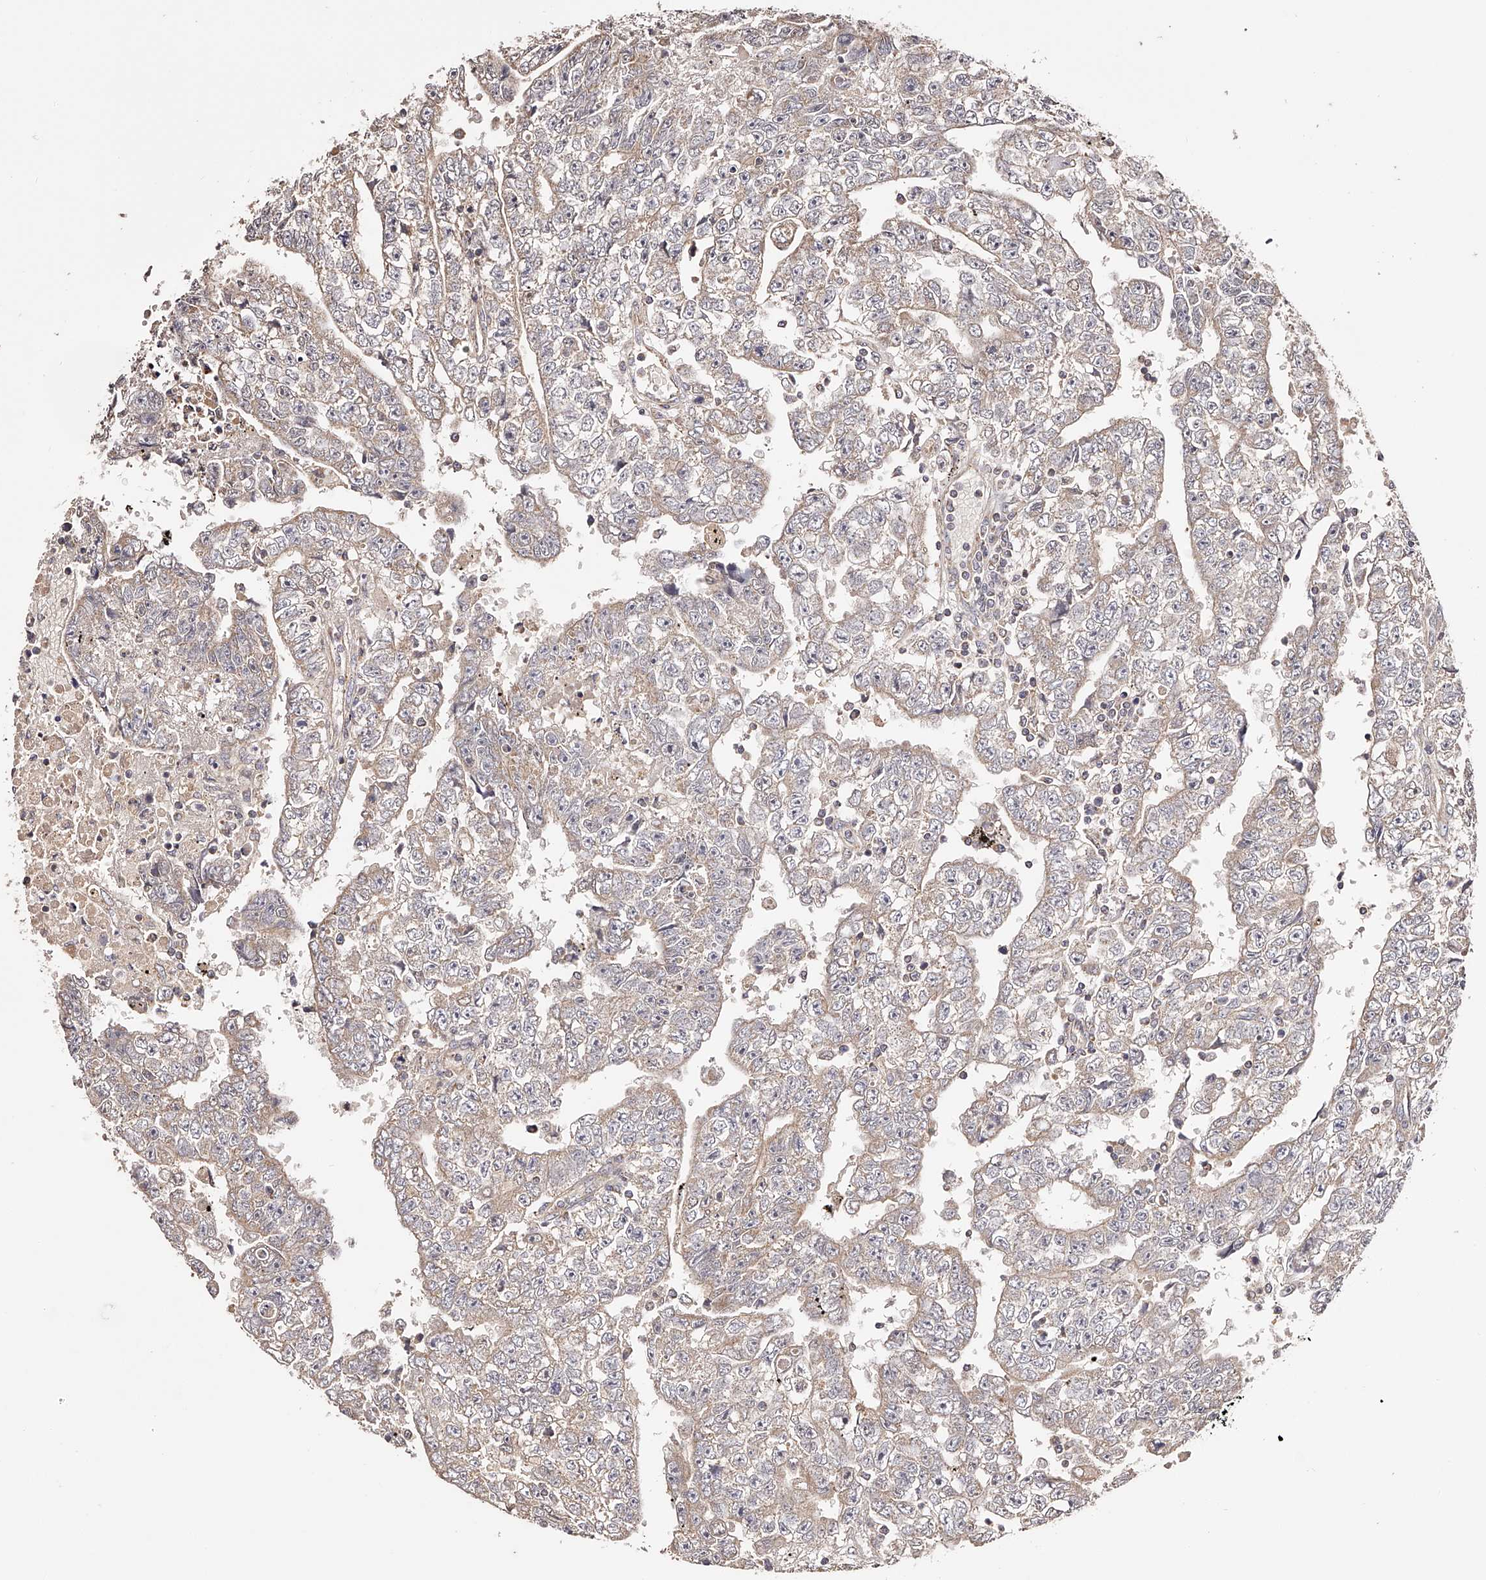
{"staining": {"intensity": "negative", "quantity": "none", "location": "none"}, "tissue": "testis cancer", "cell_type": "Tumor cells", "image_type": "cancer", "snomed": [{"axis": "morphology", "description": "Carcinoma, Embryonal, NOS"}, {"axis": "topography", "description": "Testis"}], "caption": "Histopathology image shows no significant protein staining in tumor cells of testis cancer (embryonal carcinoma).", "gene": "USP21", "patient": {"sex": "male", "age": 25}}